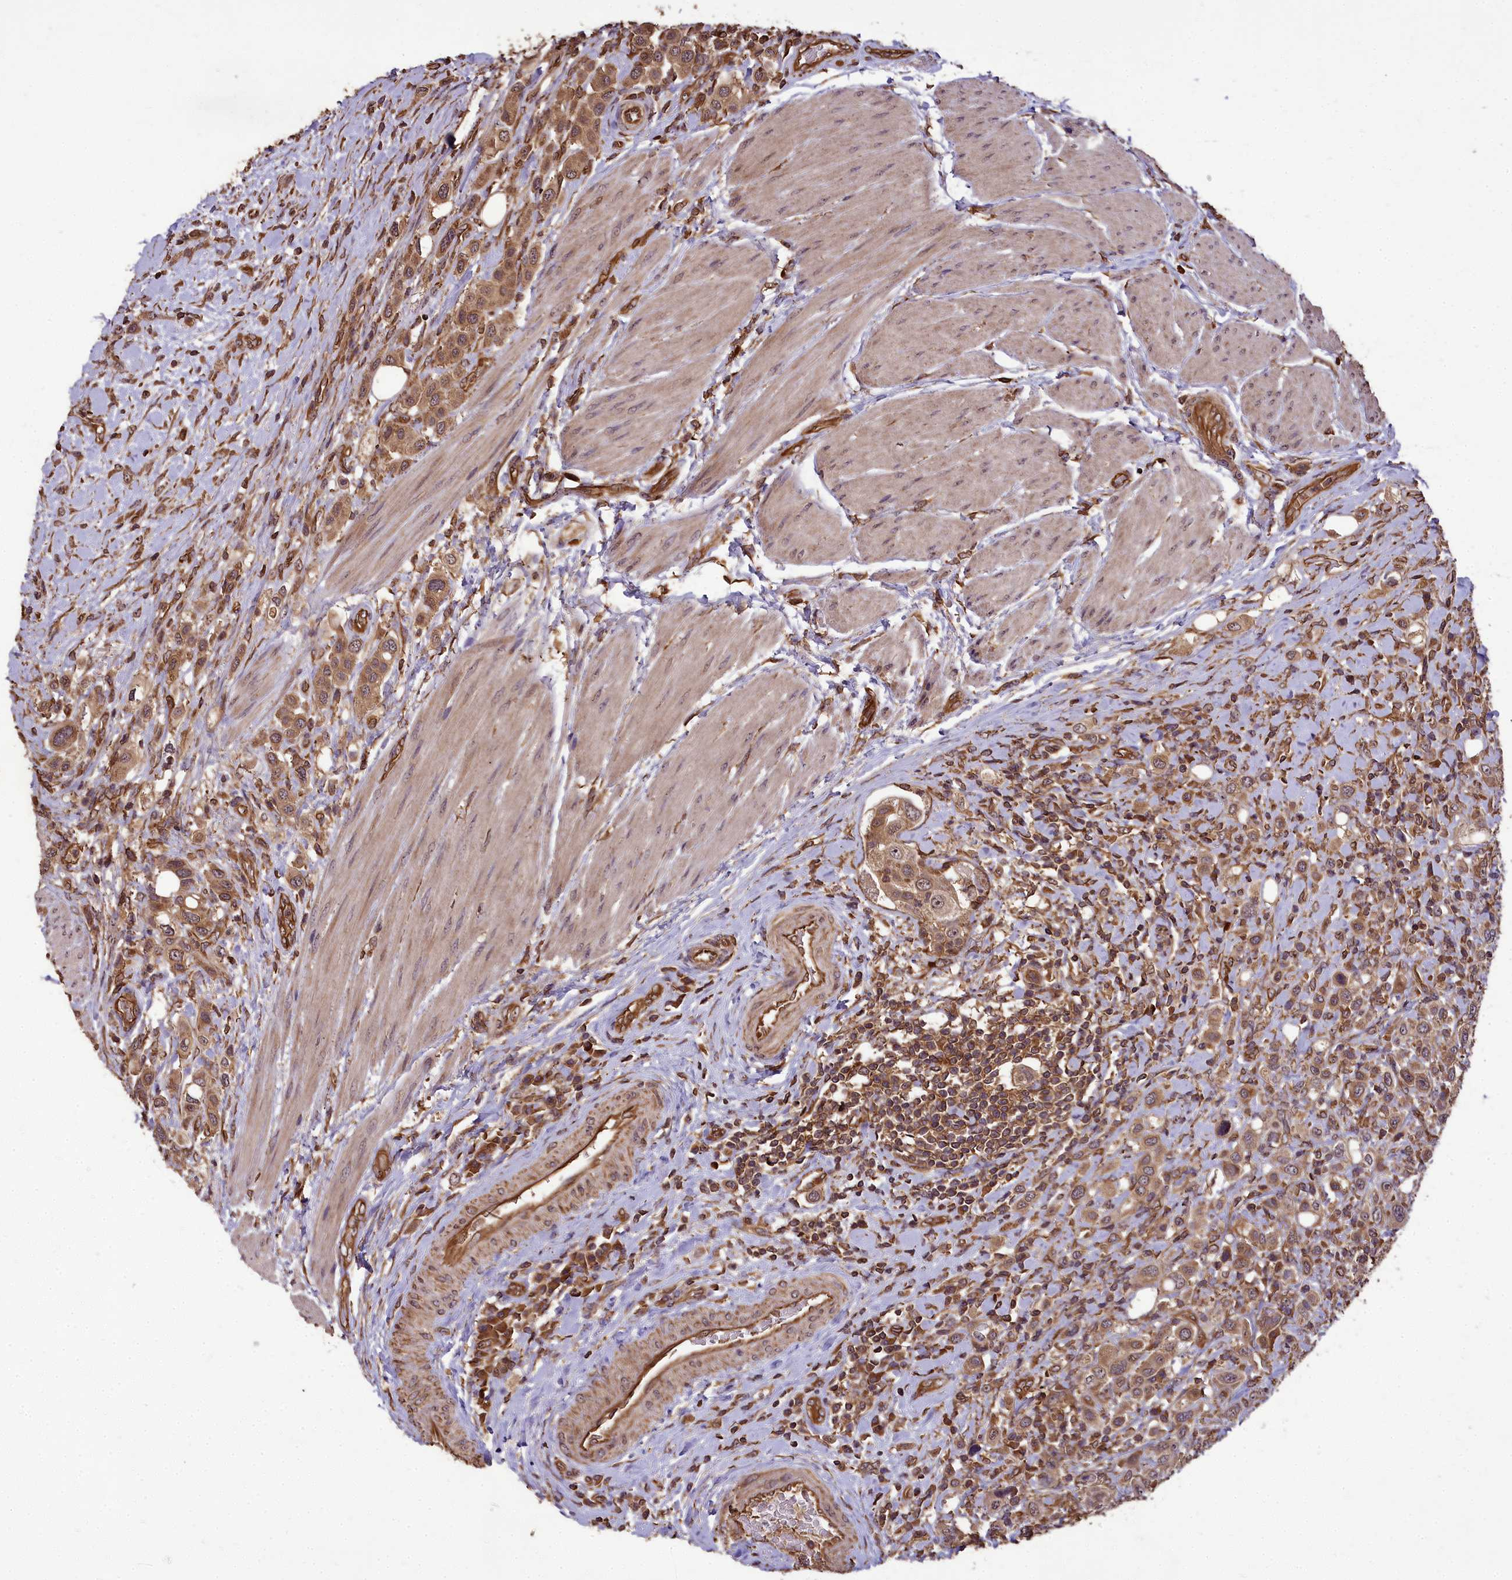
{"staining": {"intensity": "moderate", "quantity": ">75%", "location": "cytoplasmic/membranous"}, "tissue": "urothelial cancer", "cell_type": "Tumor cells", "image_type": "cancer", "snomed": [{"axis": "morphology", "description": "Urothelial carcinoma, High grade"}, {"axis": "topography", "description": "Urinary bladder"}], "caption": "A photomicrograph of high-grade urothelial carcinoma stained for a protein exhibits moderate cytoplasmic/membranous brown staining in tumor cells.", "gene": "TTLL10", "patient": {"sex": "male", "age": 50}}